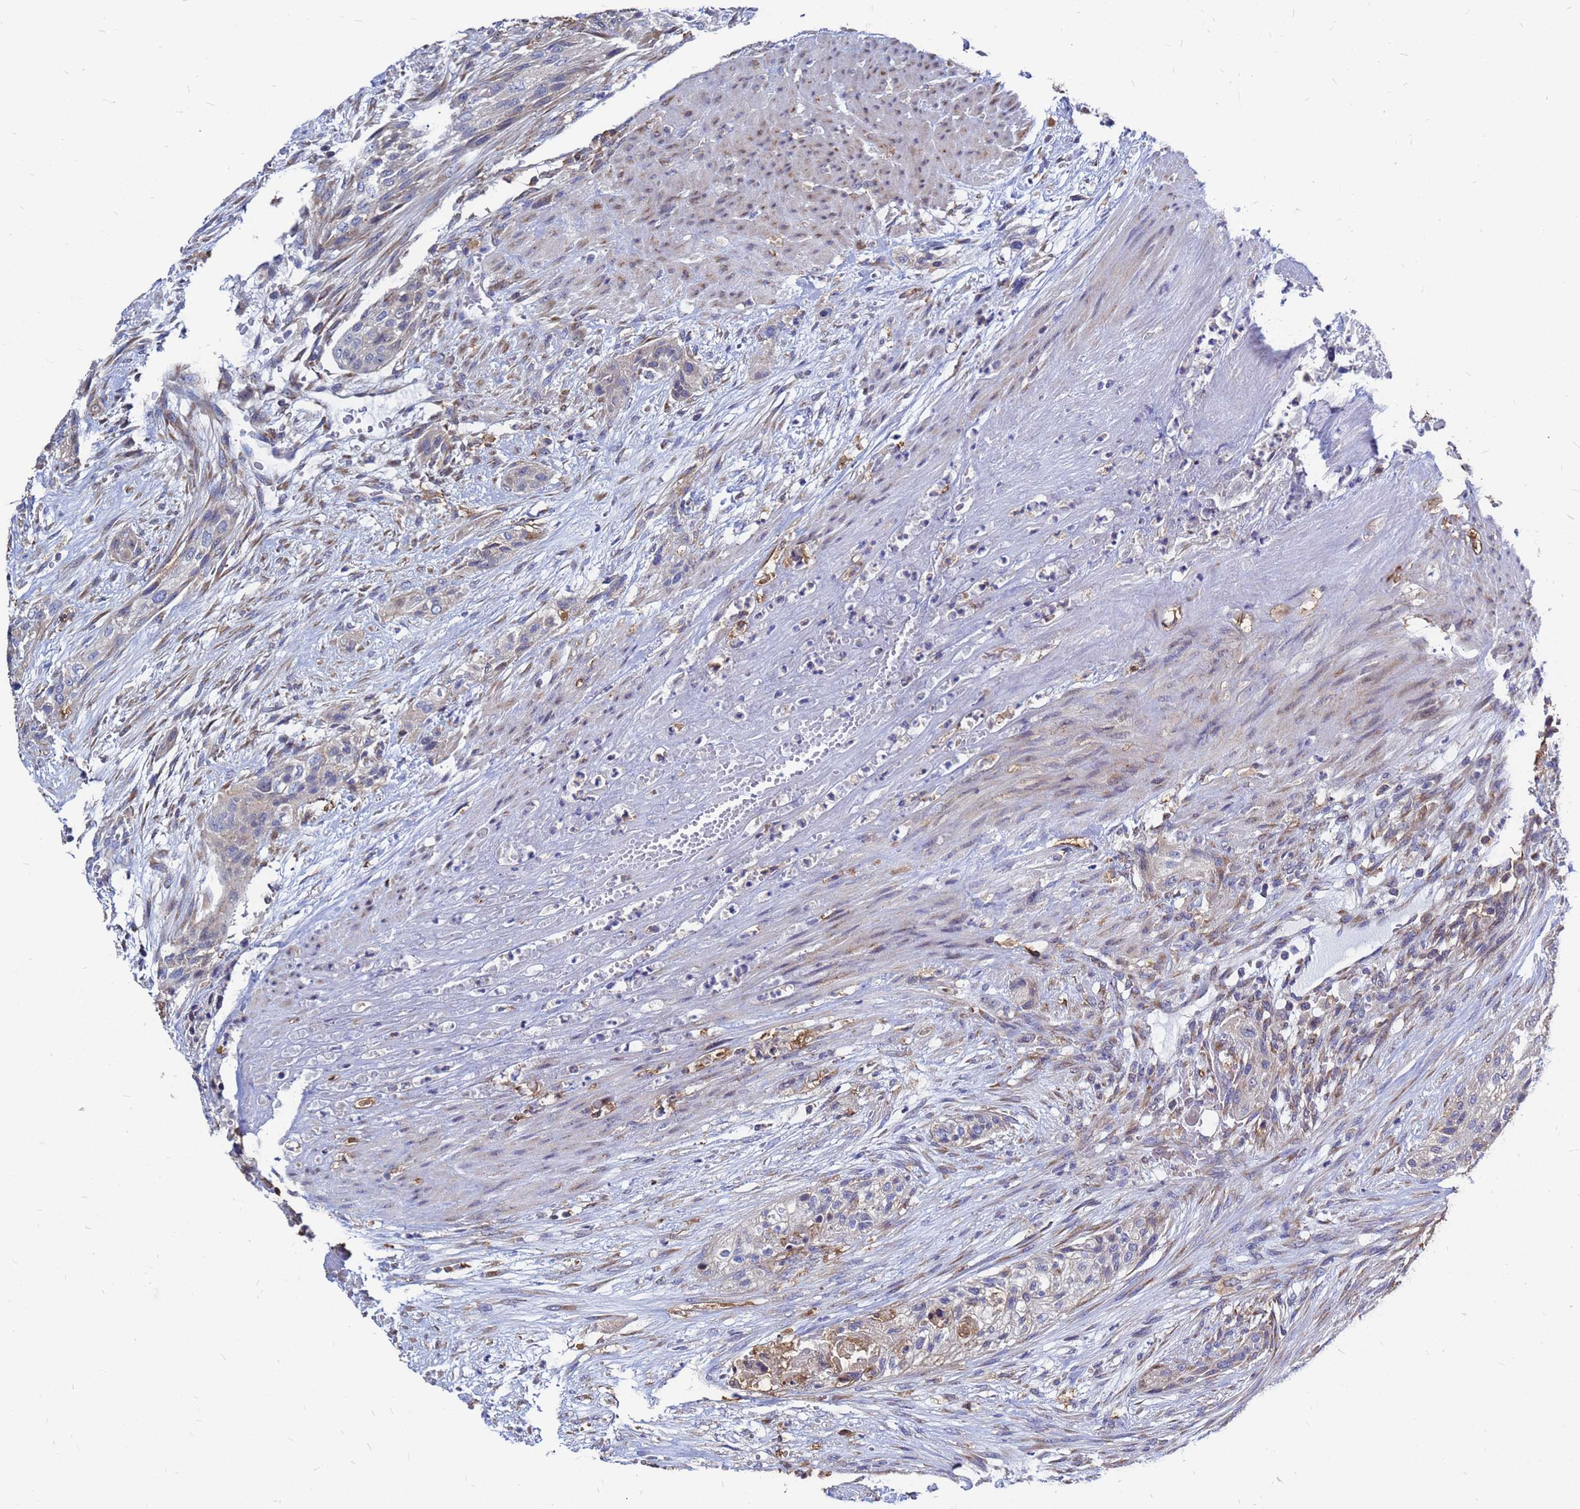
{"staining": {"intensity": "weak", "quantity": "<25%", "location": "cytoplasmic/membranous"}, "tissue": "urothelial cancer", "cell_type": "Tumor cells", "image_type": "cancer", "snomed": [{"axis": "morphology", "description": "Urothelial carcinoma, High grade"}, {"axis": "topography", "description": "Urinary bladder"}], "caption": "Histopathology image shows no protein positivity in tumor cells of urothelial carcinoma (high-grade) tissue.", "gene": "MOB2", "patient": {"sex": "male", "age": 35}}